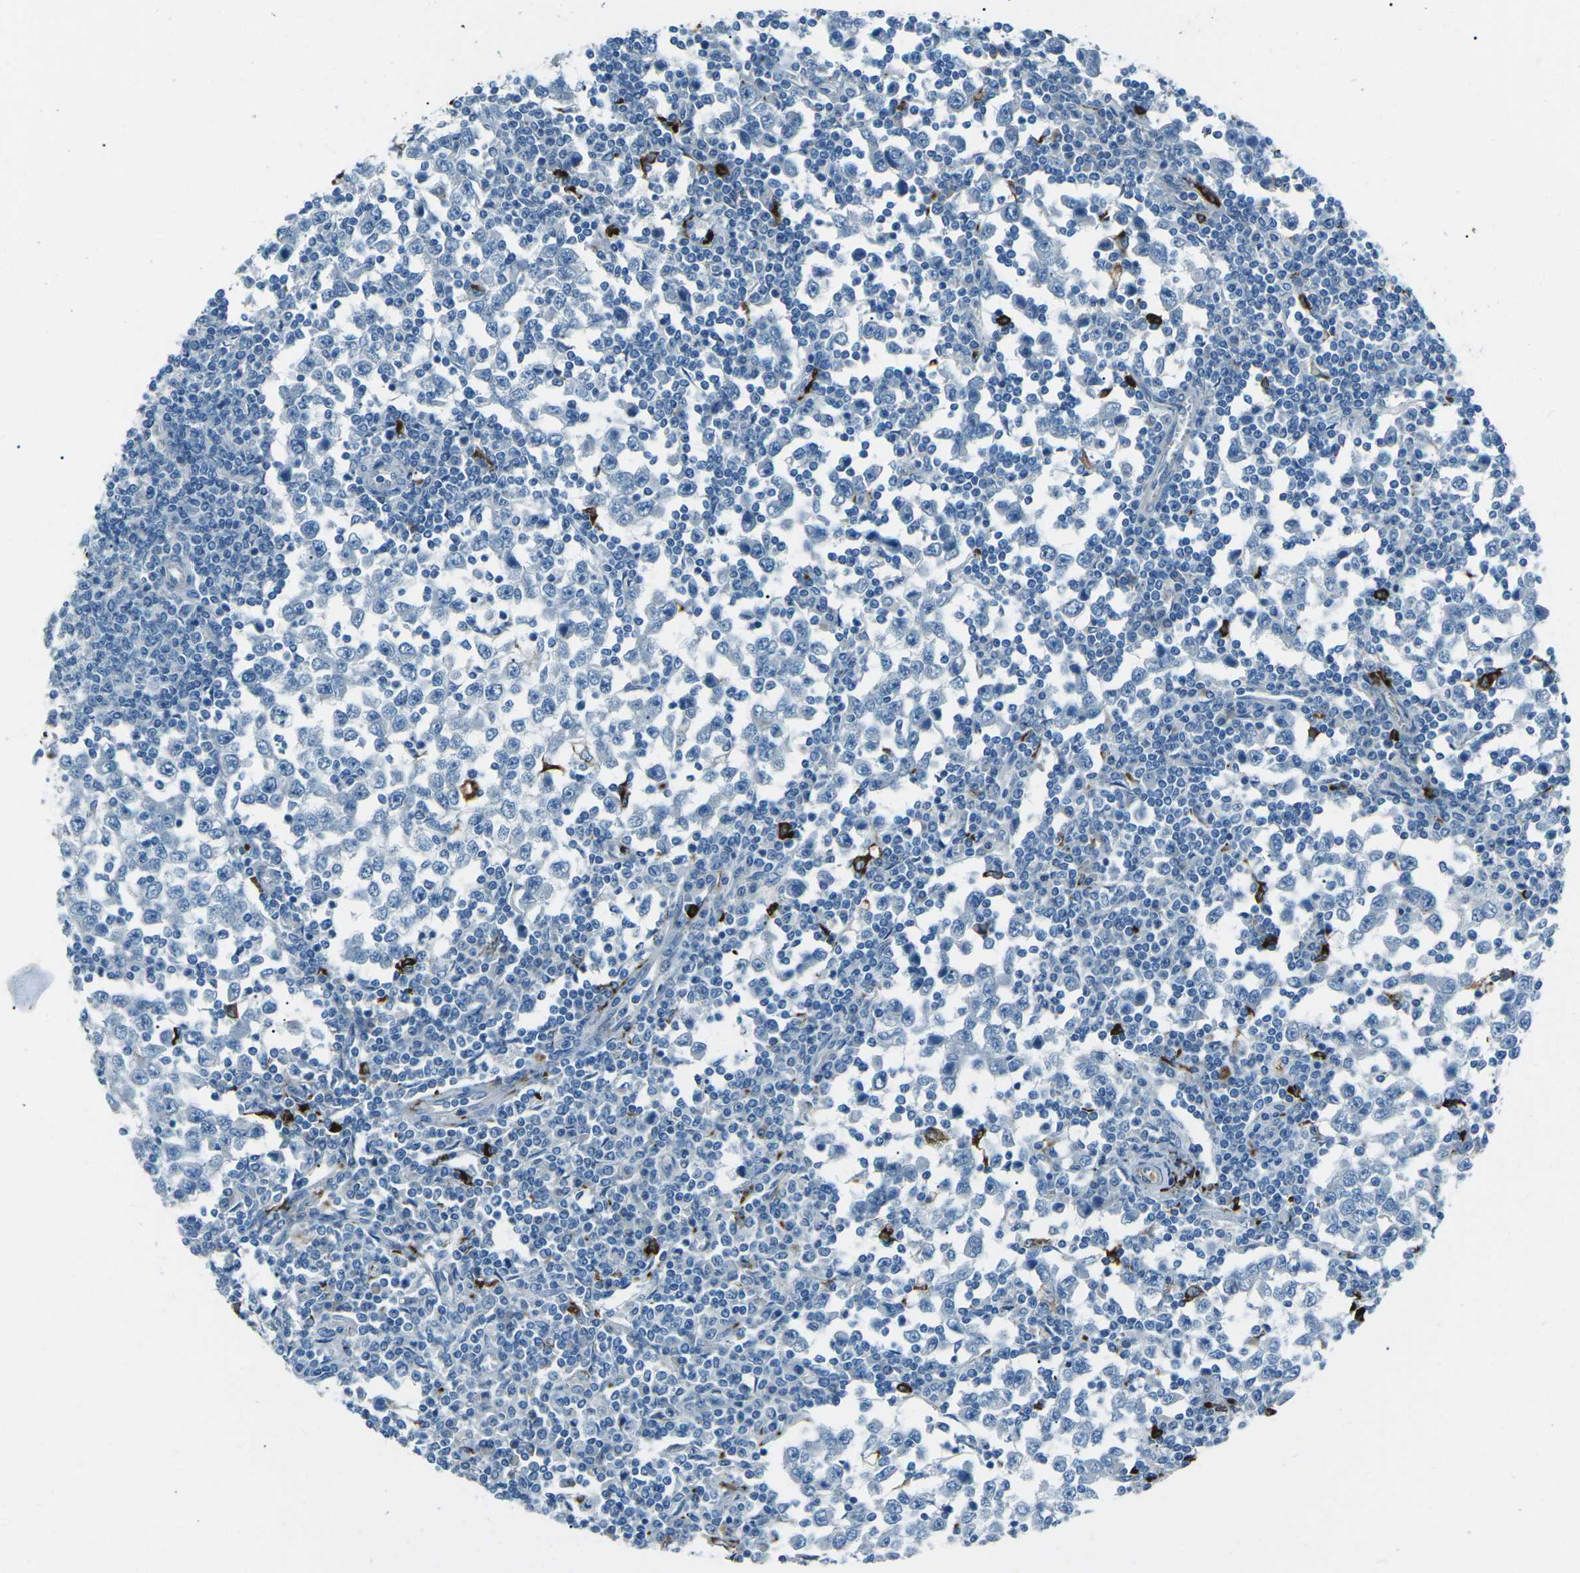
{"staining": {"intensity": "negative", "quantity": "none", "location": "none"}, "tissue": "testis cancer", "cell_type": "Tumor cells", "image_type": "cancer", "snomed": [{"axis": "morphology", "description": "Seminoma, NOS"}, {"axis": "topography", "description": "Testis"}], "caption": "Testis seminoma stained for a protein using IHC demonstrates no expression tumor cells.", "gene": "FCN1", "patient": {"sex": "male", "age": 65}}